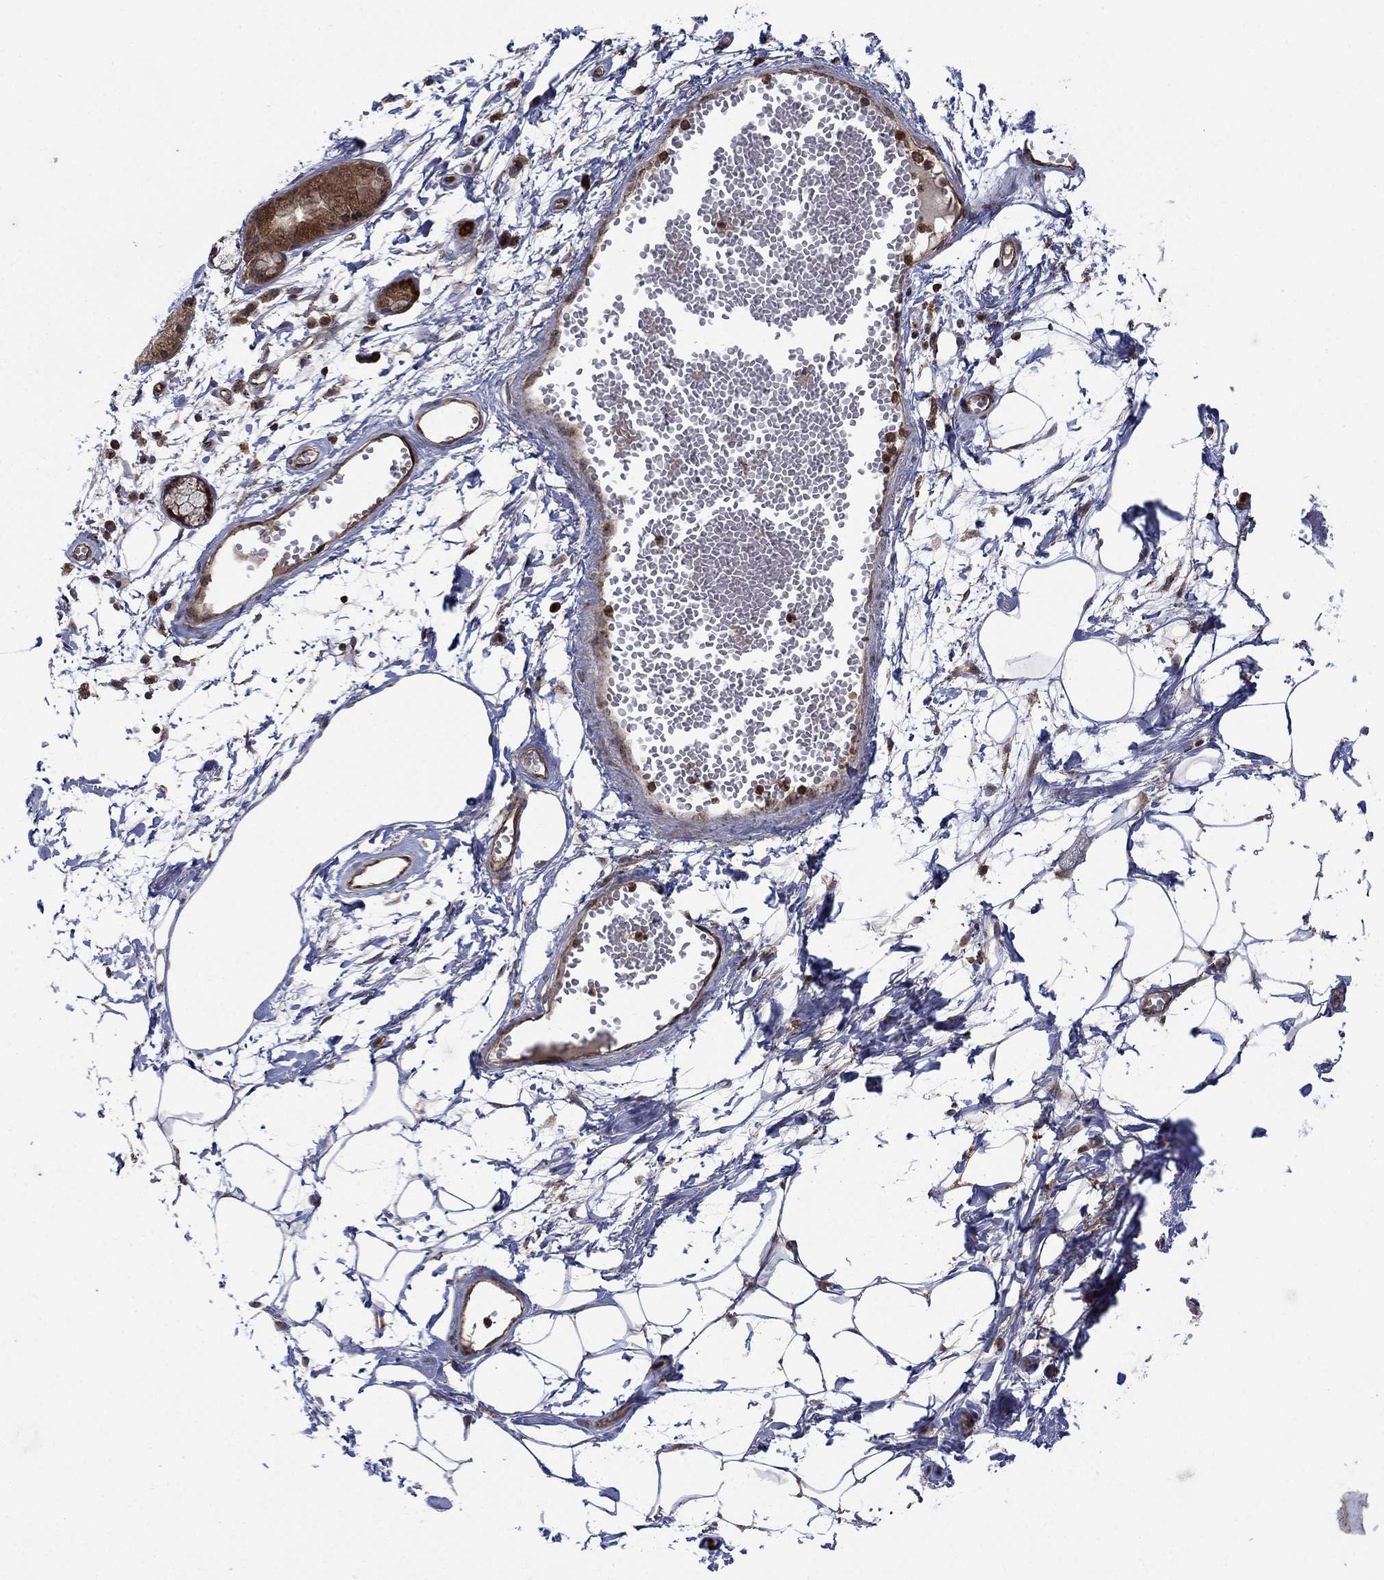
{"staining": {"intensity": "negative", "quantity": "none", "location": "none"}, "tissue": "adipose tissue", "cell_type": "Adipocytes", "image_type": "normal", "snomed": [{"axis": "morphology", "description": "Normal tissue, NOS"}, {"axis": "morphology", "description": "Squamous cell carcinoma, NOS"}, {"axis": "topography", "description": "Cartilage tissue"}, {"axis": "topography", "description": "Lung"}], "caption": "High magnification brightfield microscopy of unremarkable adipose tissue stained with DAB (brown) and counterstained with hematoxylin (blue): adipocytes show no significant expression. (DAB (3,3'-diaminobenzidine) immunohistochemistry (IHC) with hematoxylin counter stain).", "gene": "IFI35", "patient": {"sex": "male", "age": 66}}